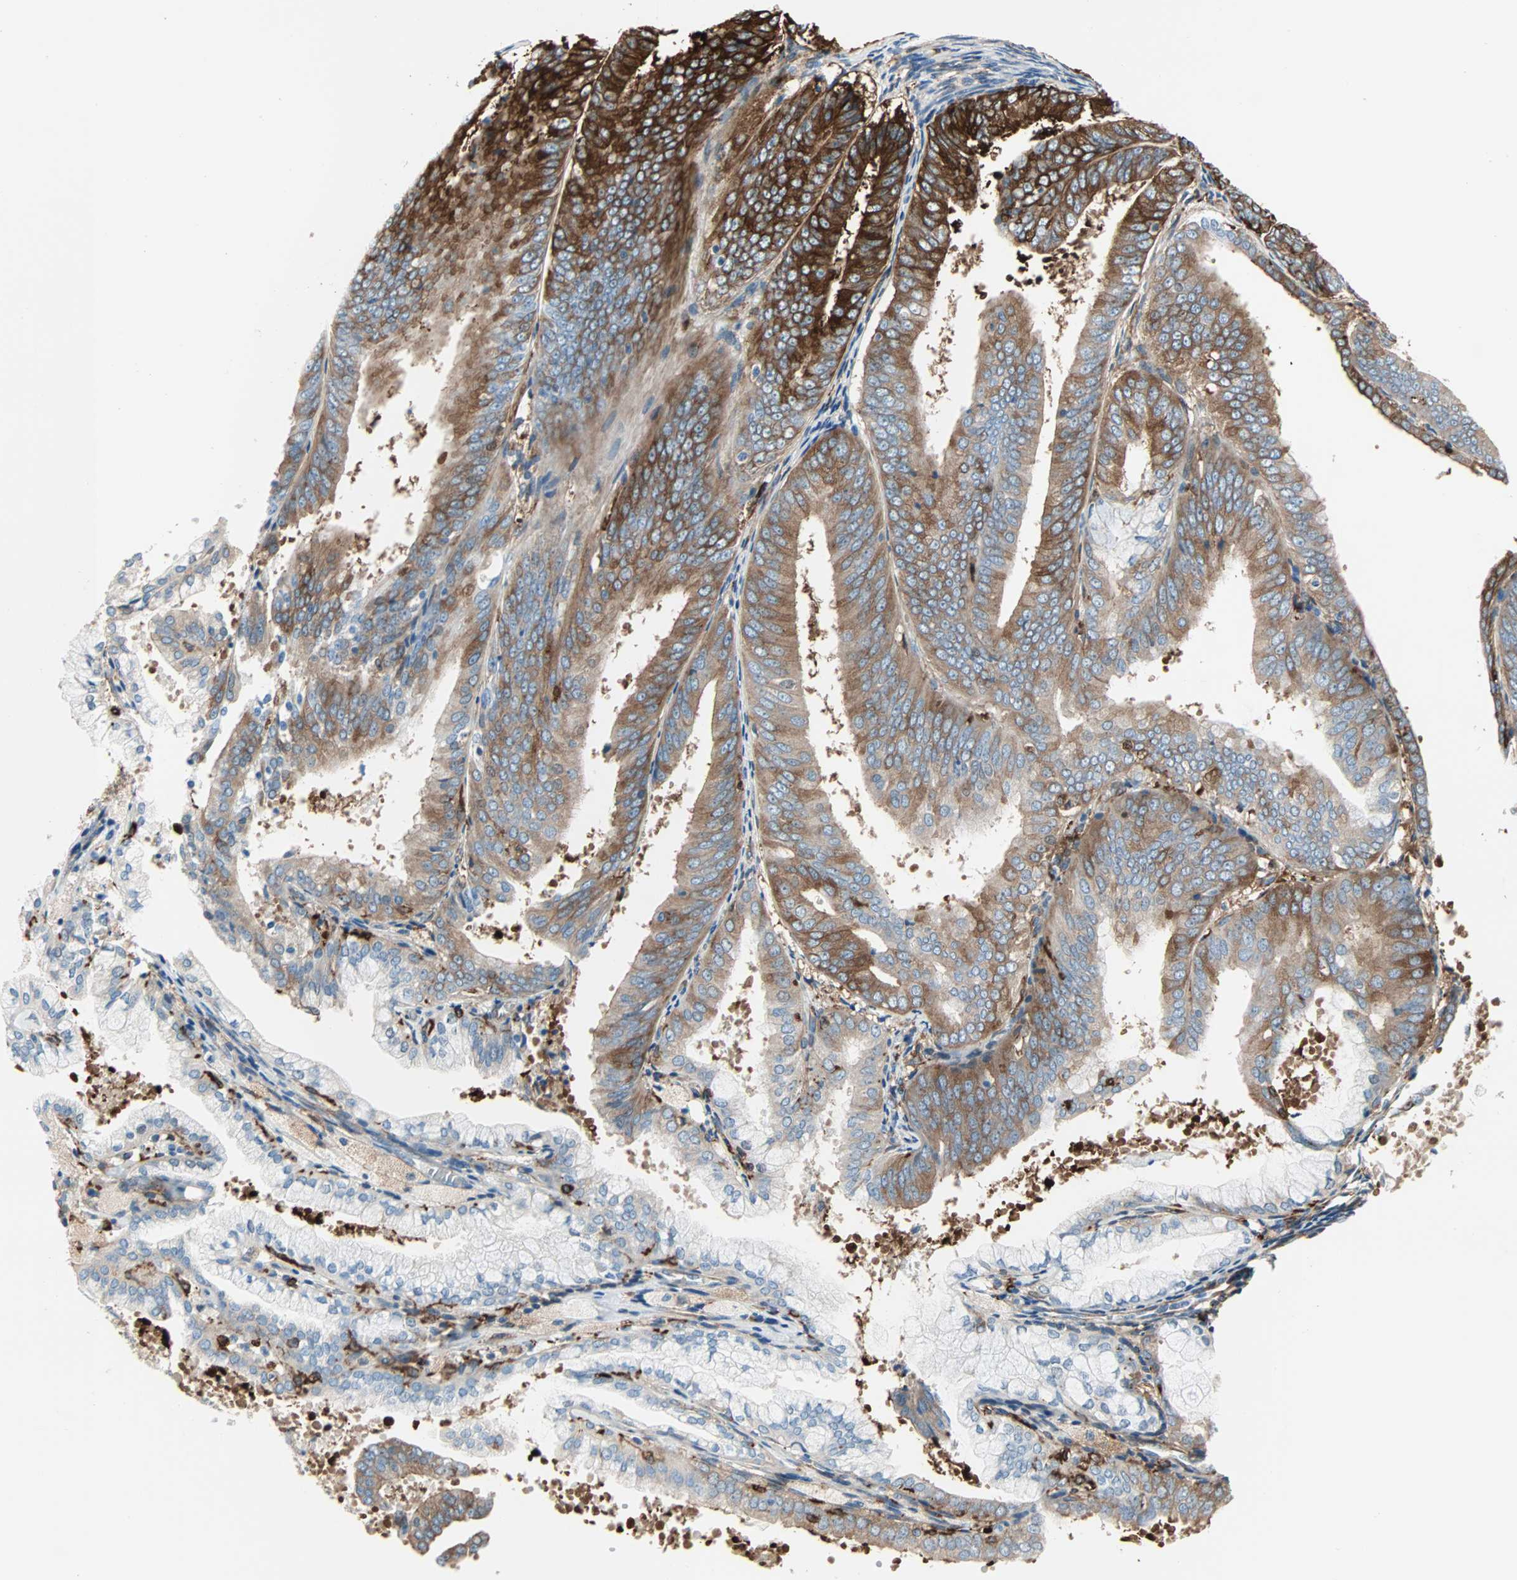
{"staining": {"intensity": "strong", "quantity": "25%-75%", "location": "cytoplasmic/membranous"}, "tissue": "endometrial cancer", "cell_type": "Tumor cells", "image_type": "cancer", "snomed": [{"axis": "morphology", "description": "Adenocarcinoma, NOS"}, {"axis": "topography", "description": "Endometrium"}], "caption": "Adenocarcinoma (endometrial) was stained to show a protein in brown. There is high levels of strong cytoplasmic/membranous expression in approximately 25%-75% of tumor cells.", "gene": "EPB41L2", "patient": {"sex": "female", "age": 63}}